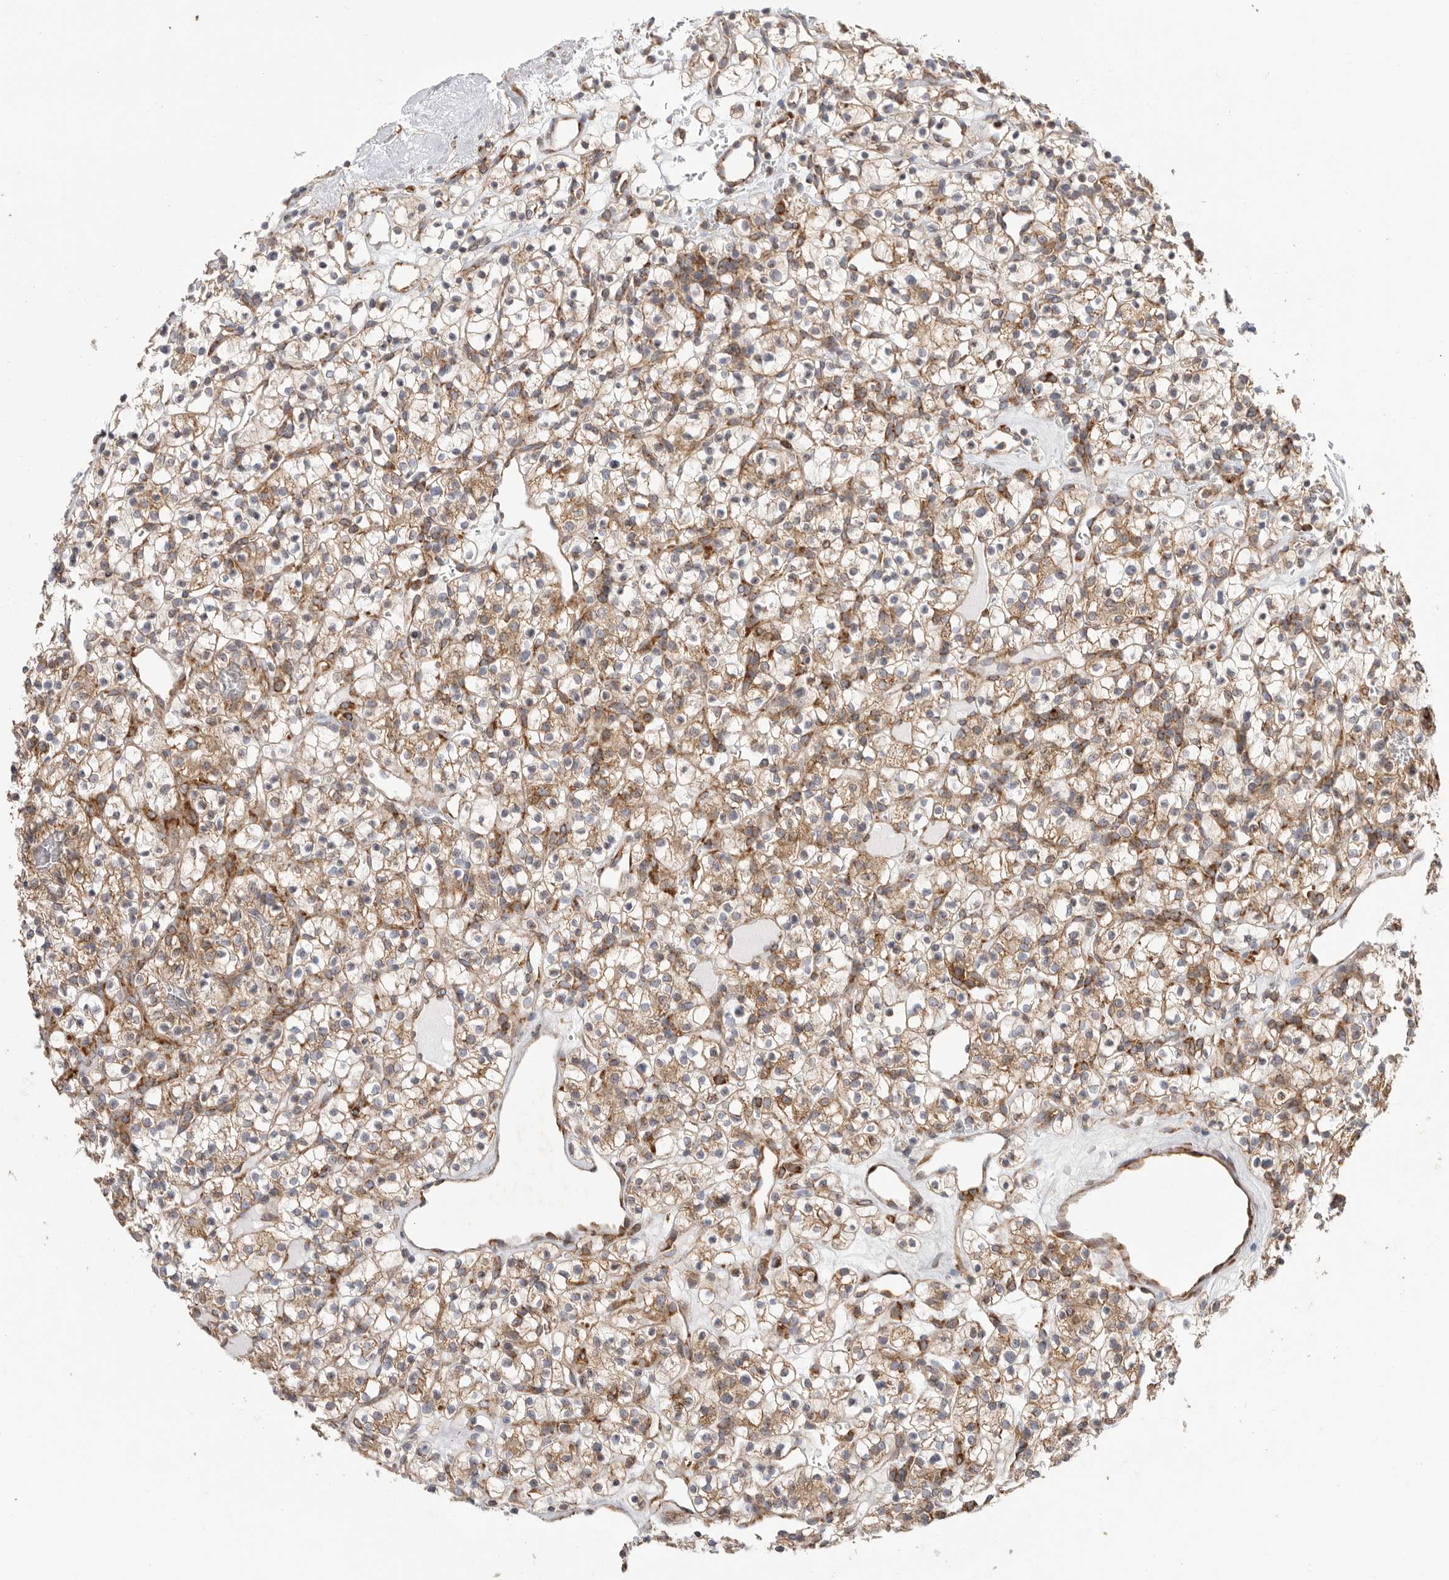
{"staining": {"intensity": "moderate", "quantity": "25%-75%", "location": "cytoplasmic/membranous"}, "tissue": "renal cancer", "cell_type": "Tumor cells", "image_type": "cancer", "snomed": [{"axis": "morphology", "description": "Adenocarcinoma, NOS"}, {"axis": "topography", "description": "Kidney"}], "caption": "Human adenocarcinoma (renal) stained with a protein marker displays moderate staining in tumor cells.", "gene": "SERBP1", "patient": {"sex": "female", "age": 57}}